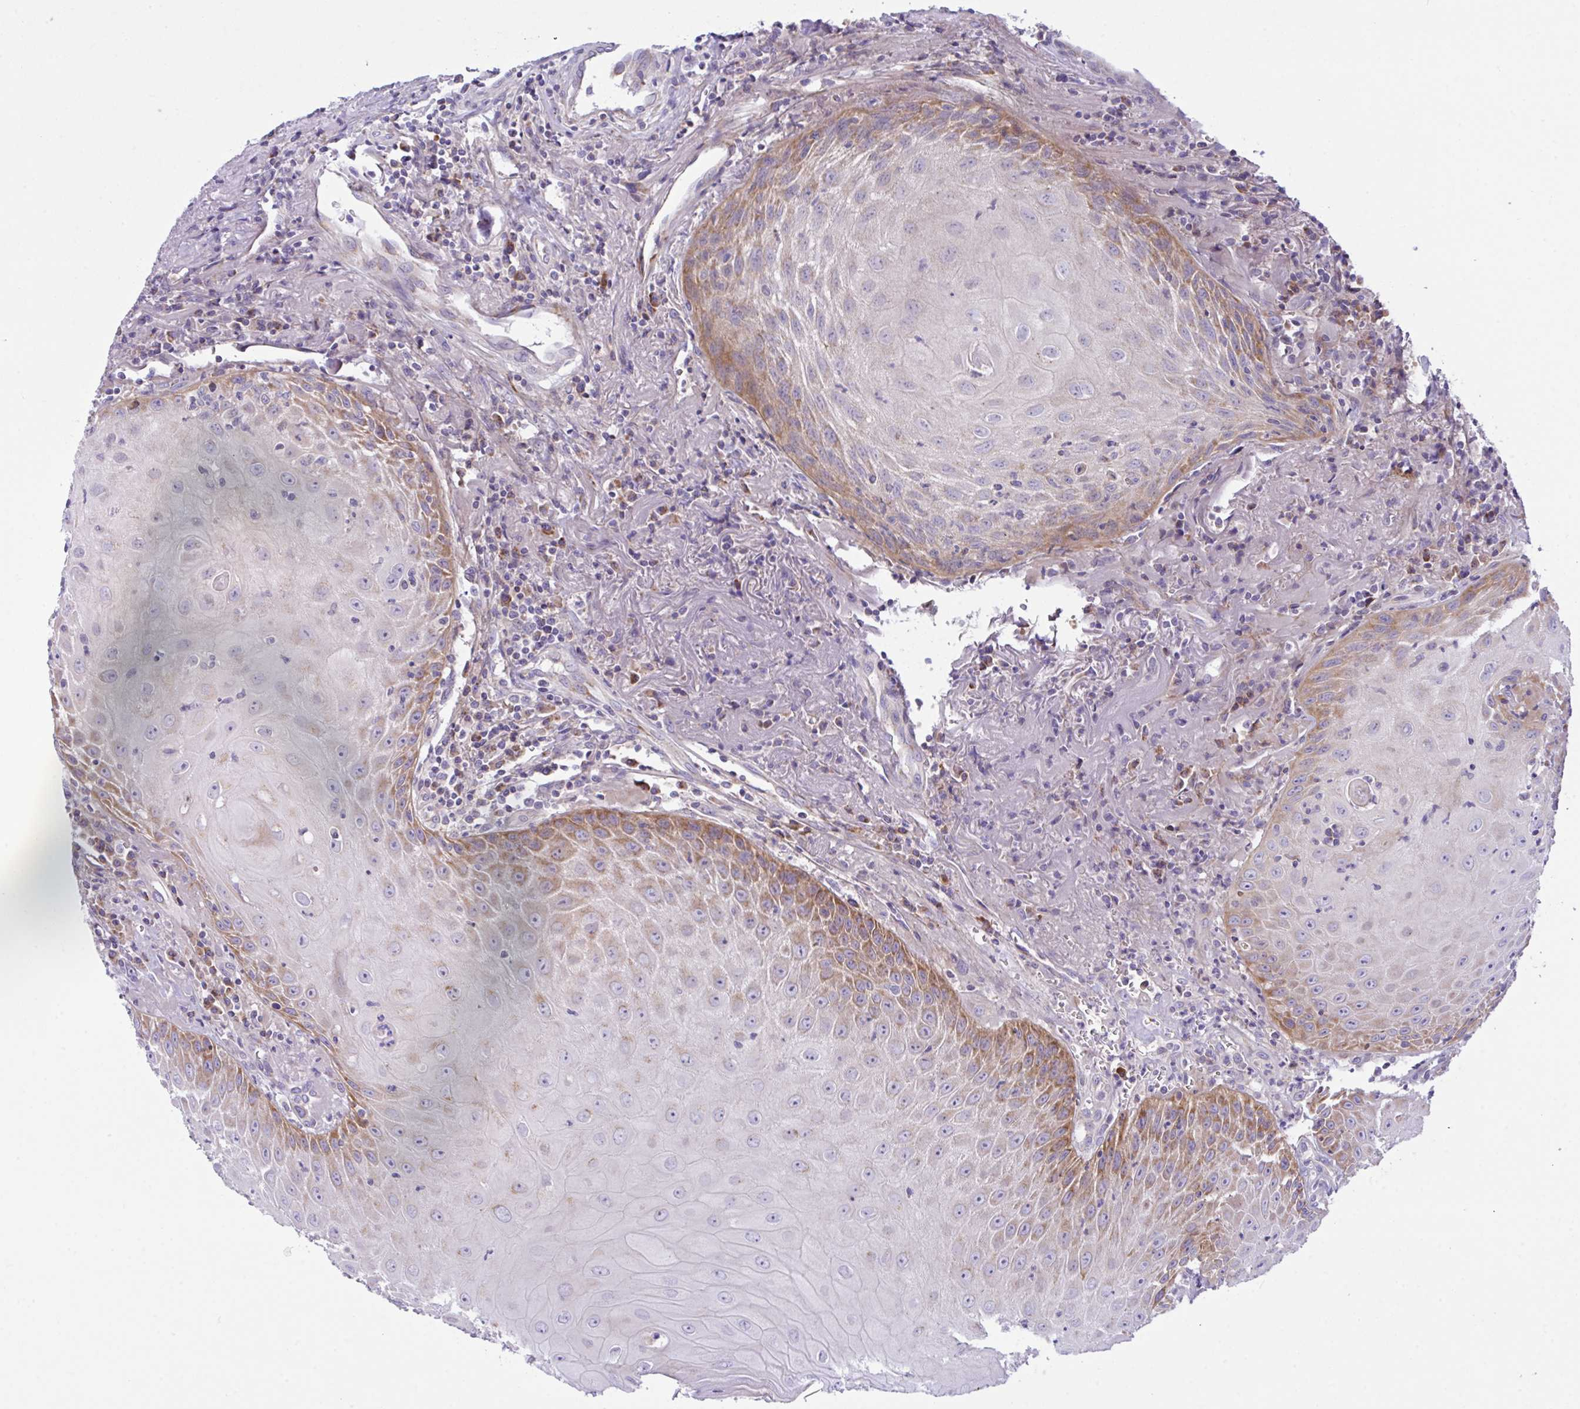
{"staining": {"intensity": "moderate", "quantity": "<25%", "location": "cytoplasmic/membranous"}, "tissue": "head and neck cancer", "cell_type": "Tumor cells", "image_type": "cancer", "snomed": [{"axis": "morphology", "description": "Normal tissue, NOS"}, {"axis": "morphology", "description": "Squamous cell carcinoma, NOS"}, {"axis": "topography", "description": "Oral tissue"}, {"axis": "topography", "description": "Head-Neck"}], "caption": "Protein staining shows moderate cytoplasmic/membranous expression in approximately <25% of tumor cells in head and neck cancer.", "gene": "CHDH", "patient": {"sex": "female", "age": 70}}